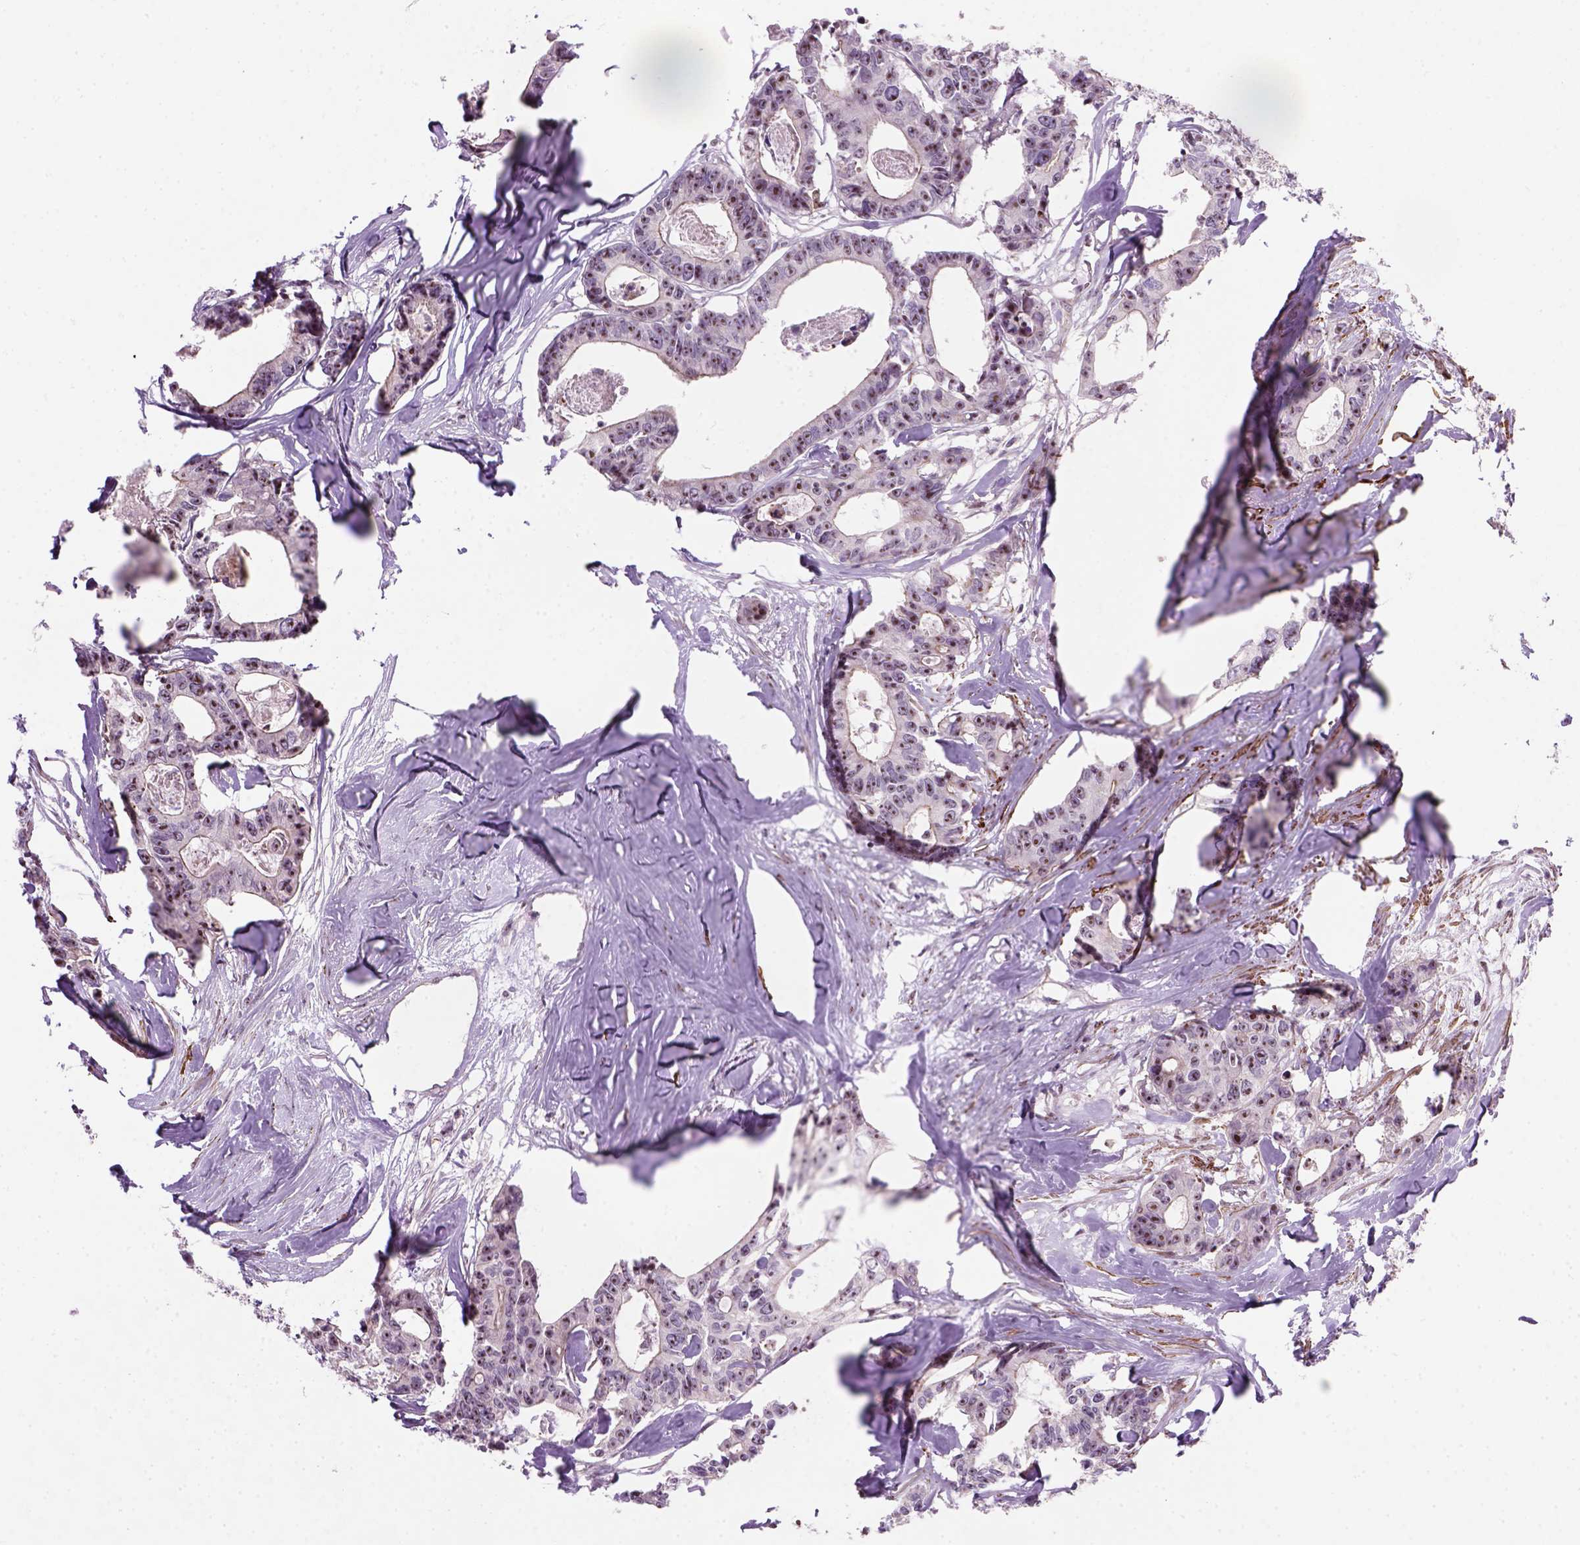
{"staining": {"intensity": "moderate", "quantity": ">75%", "location": "nuclear"}, "tissue": "colorectal cancer", "cell_type": "Tumor cells", "image_type": "cancer", "snomed": [{"axis": "morphology", "description": "Adenocarcinoma, NOS"}, {"axis": "topography", "description": "Rectum"}], "caption": "Protein expression analysis of human colorectal cancer reveals moderate nuclear positivity in approximately >75% of tumor cells. Nuclei are stained in blue.", "gene": "RRS1", "patient": {"sex": "male", "age": 57}}